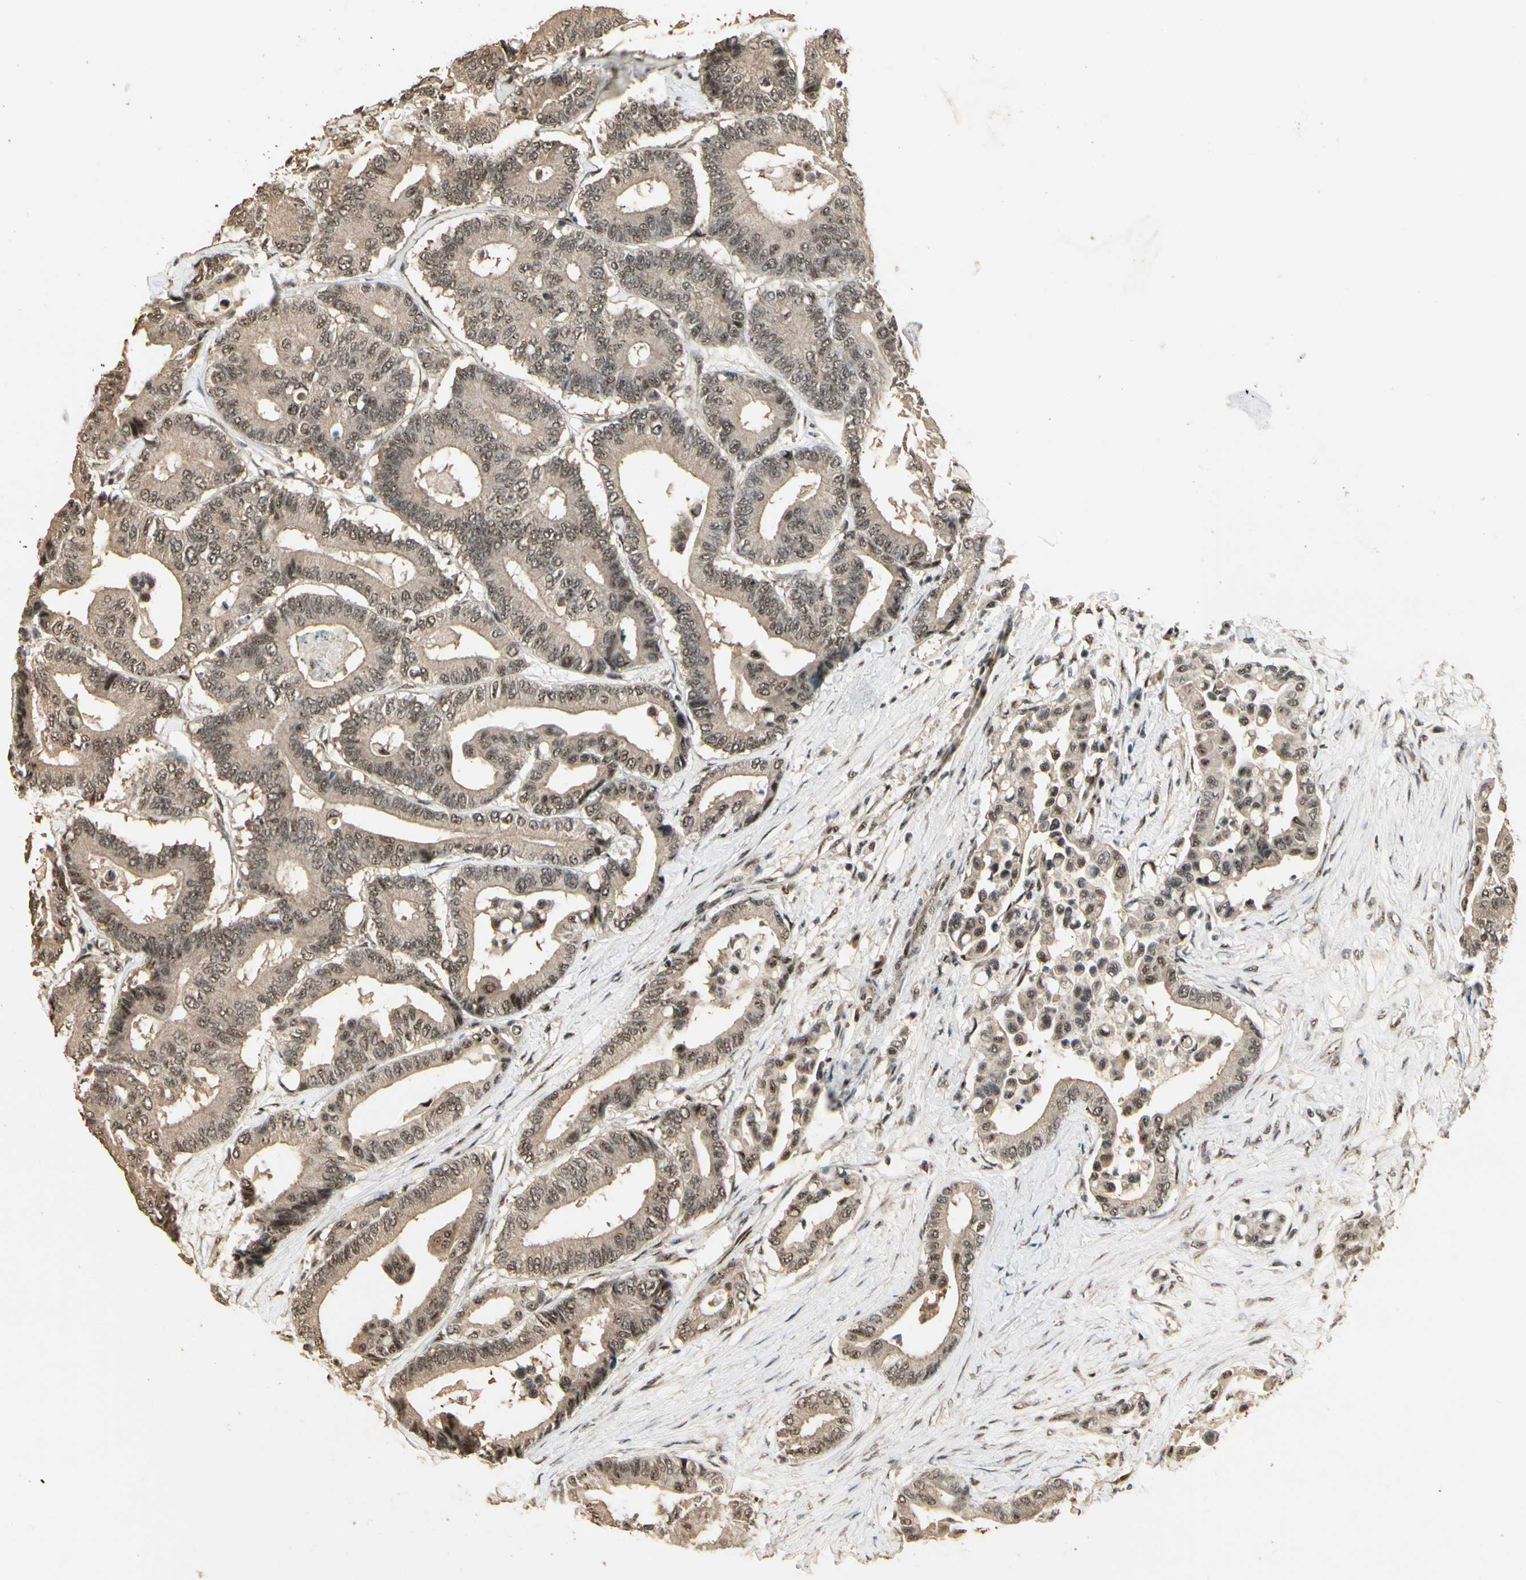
{"staining": {"intensity": "moderate", "quantity": ">75%", "location": "nuclear"}, "tissue": "colorectal cancer", "cell_type": "Tumor cells", "image_type": "cancer", "snomed": [{"axis": "morphology", "description": "Normal tissue, NOS"}, {"axis": "morphology", "description": "Adenocarcinoma, NOS"}, {"axis": "topography", "description": "Colon"}], "caption": "Immunohistochemical staining of adenocarcinoma (colorectal) reveals medium levels of moderate nuclear positivity in about >75% of tumor cells.", "gene": "RBM25", "patient": {"sex": "male", "age": 82}}